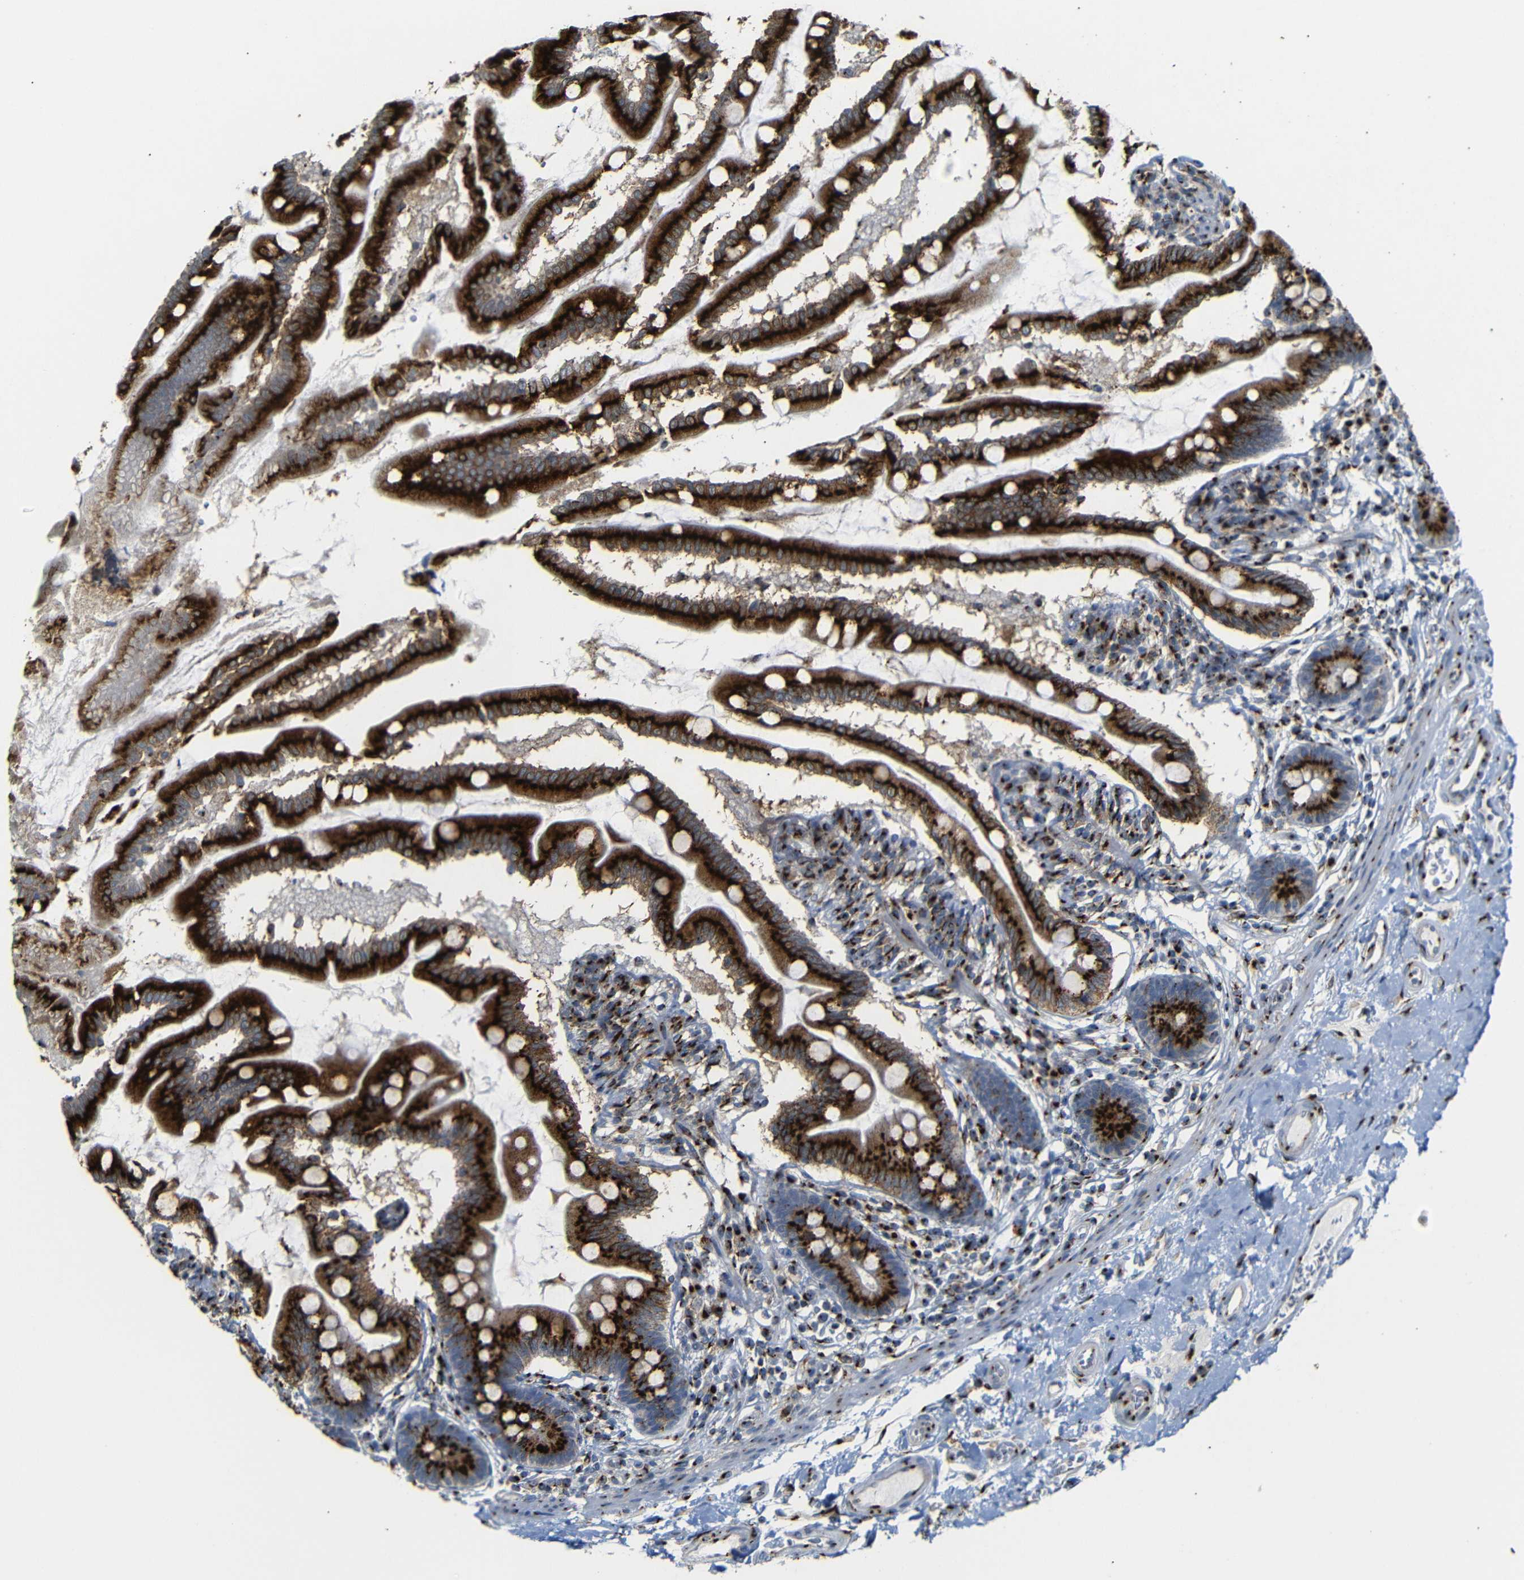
{"staining": {"intensity": "strong", "quantity": ">75%", "location": "cytoplasmic/membranous"}, "tissue": "small intestine", "cell_type": "Glandular cells", "image_type": "normal", "snomed": [{"axis": "morphology", "description": "Normal tissue, NOS"}, {"axis": "topography", "description": "Small intestine"}], "caption": "Glandular cells reveal strong cytoplasmic/membranous positivity in approximately >75% of cells in normal small intestine. The protein of interest is shown in brown color, while the nuclei are stained blue.", "gene": "TGOLN2", "patient": {"sex": "female", "age": 56}}